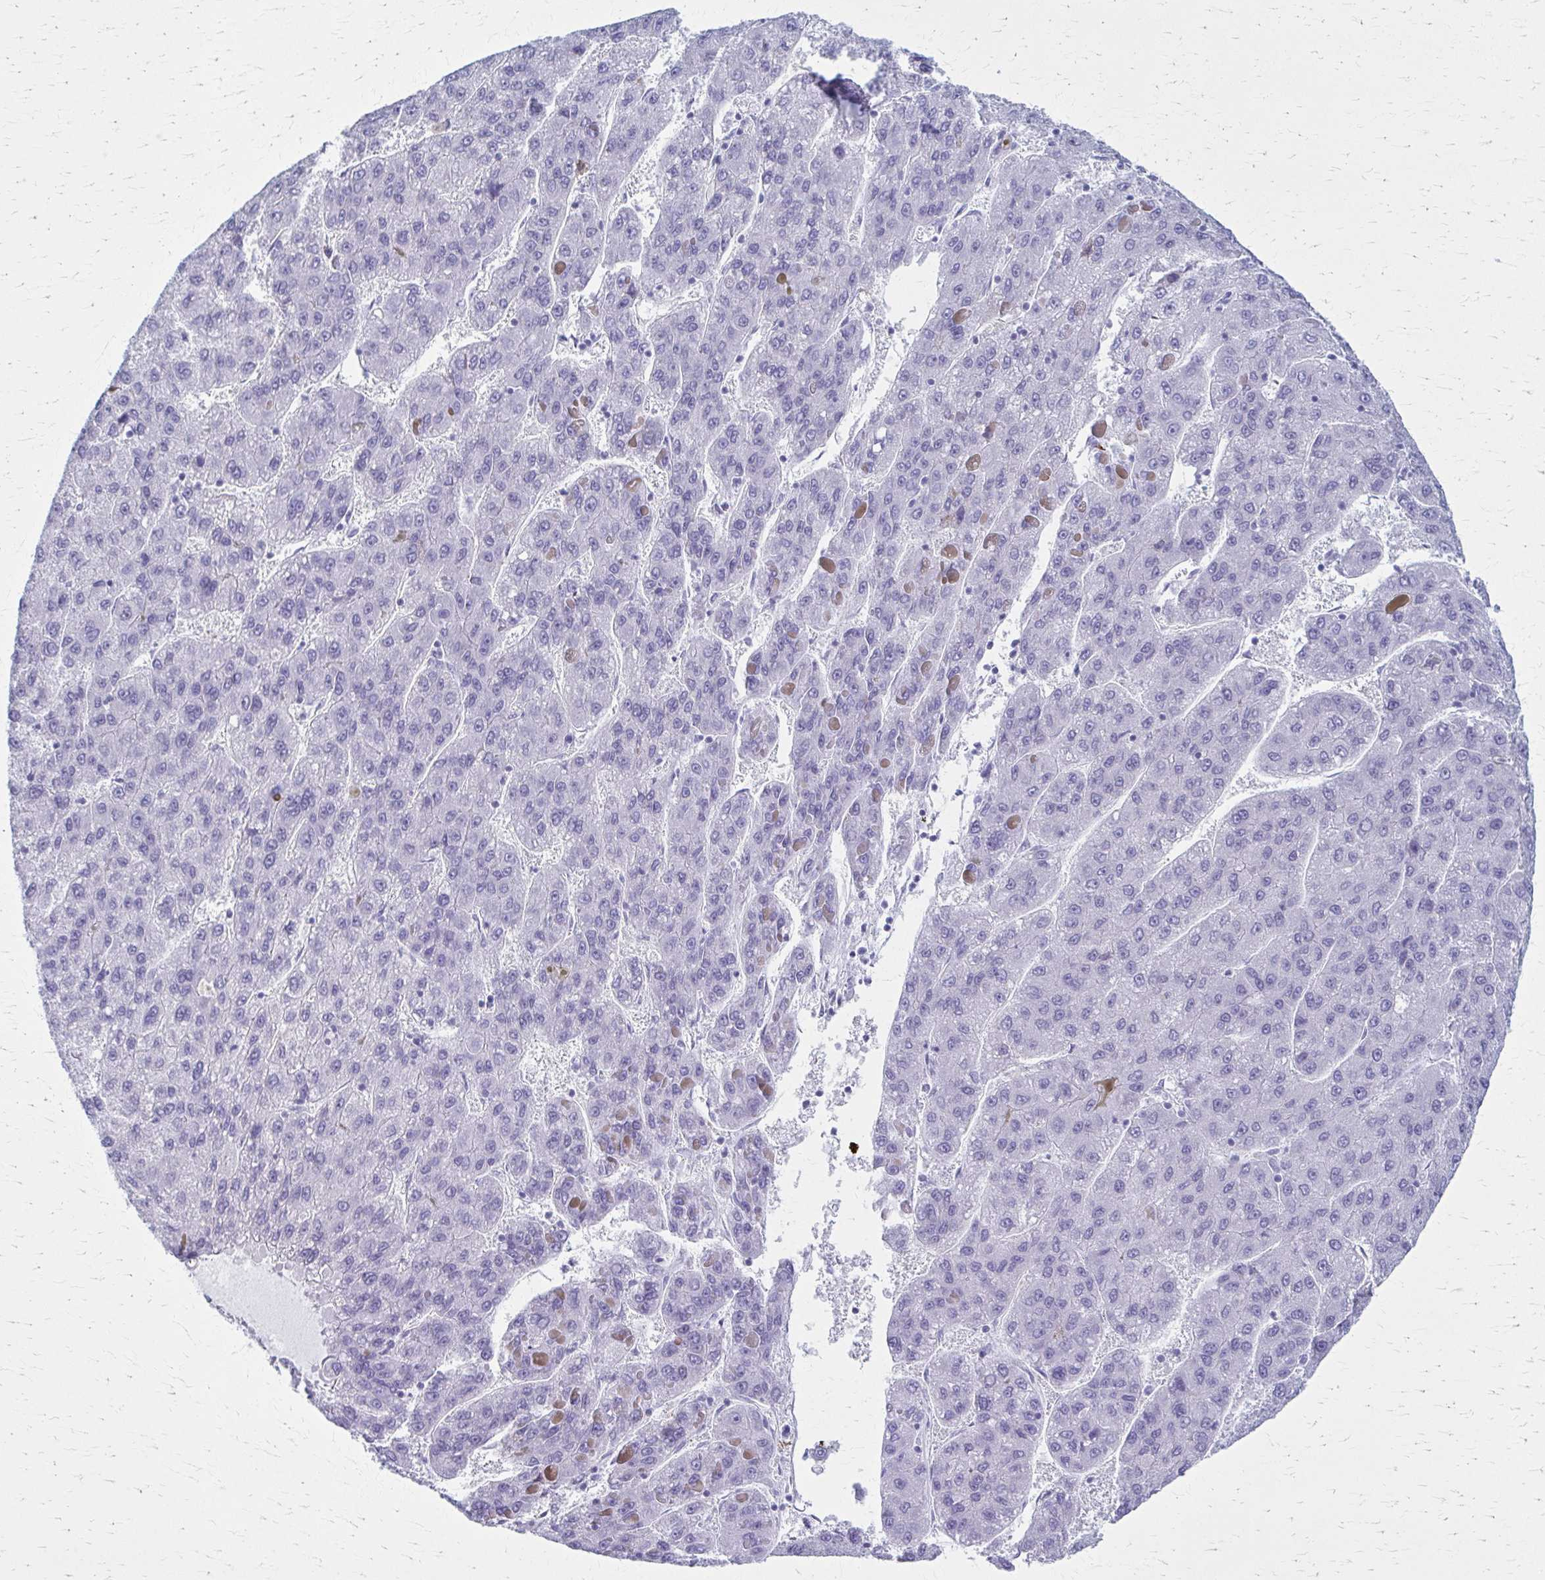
{"staining": {"intensity": "negative", "quantity": "none", "location": "none"}, "tissue": "liver cancer", "cell_type": "Tumor cells", "image_type": "cancer", "snomed": [{"axis": "morphology", "description": "Carcinoma, Hepatocellular, NOS"}, {"axis": "topography", "description": "Liver"}], "caption": "Photomicrograph shows no protein positivity in tumor cells of hepatocellular carcinoma (liver) tissue.", "gene": "GFAP", "patient": {"sex": "female", "age": 82}}